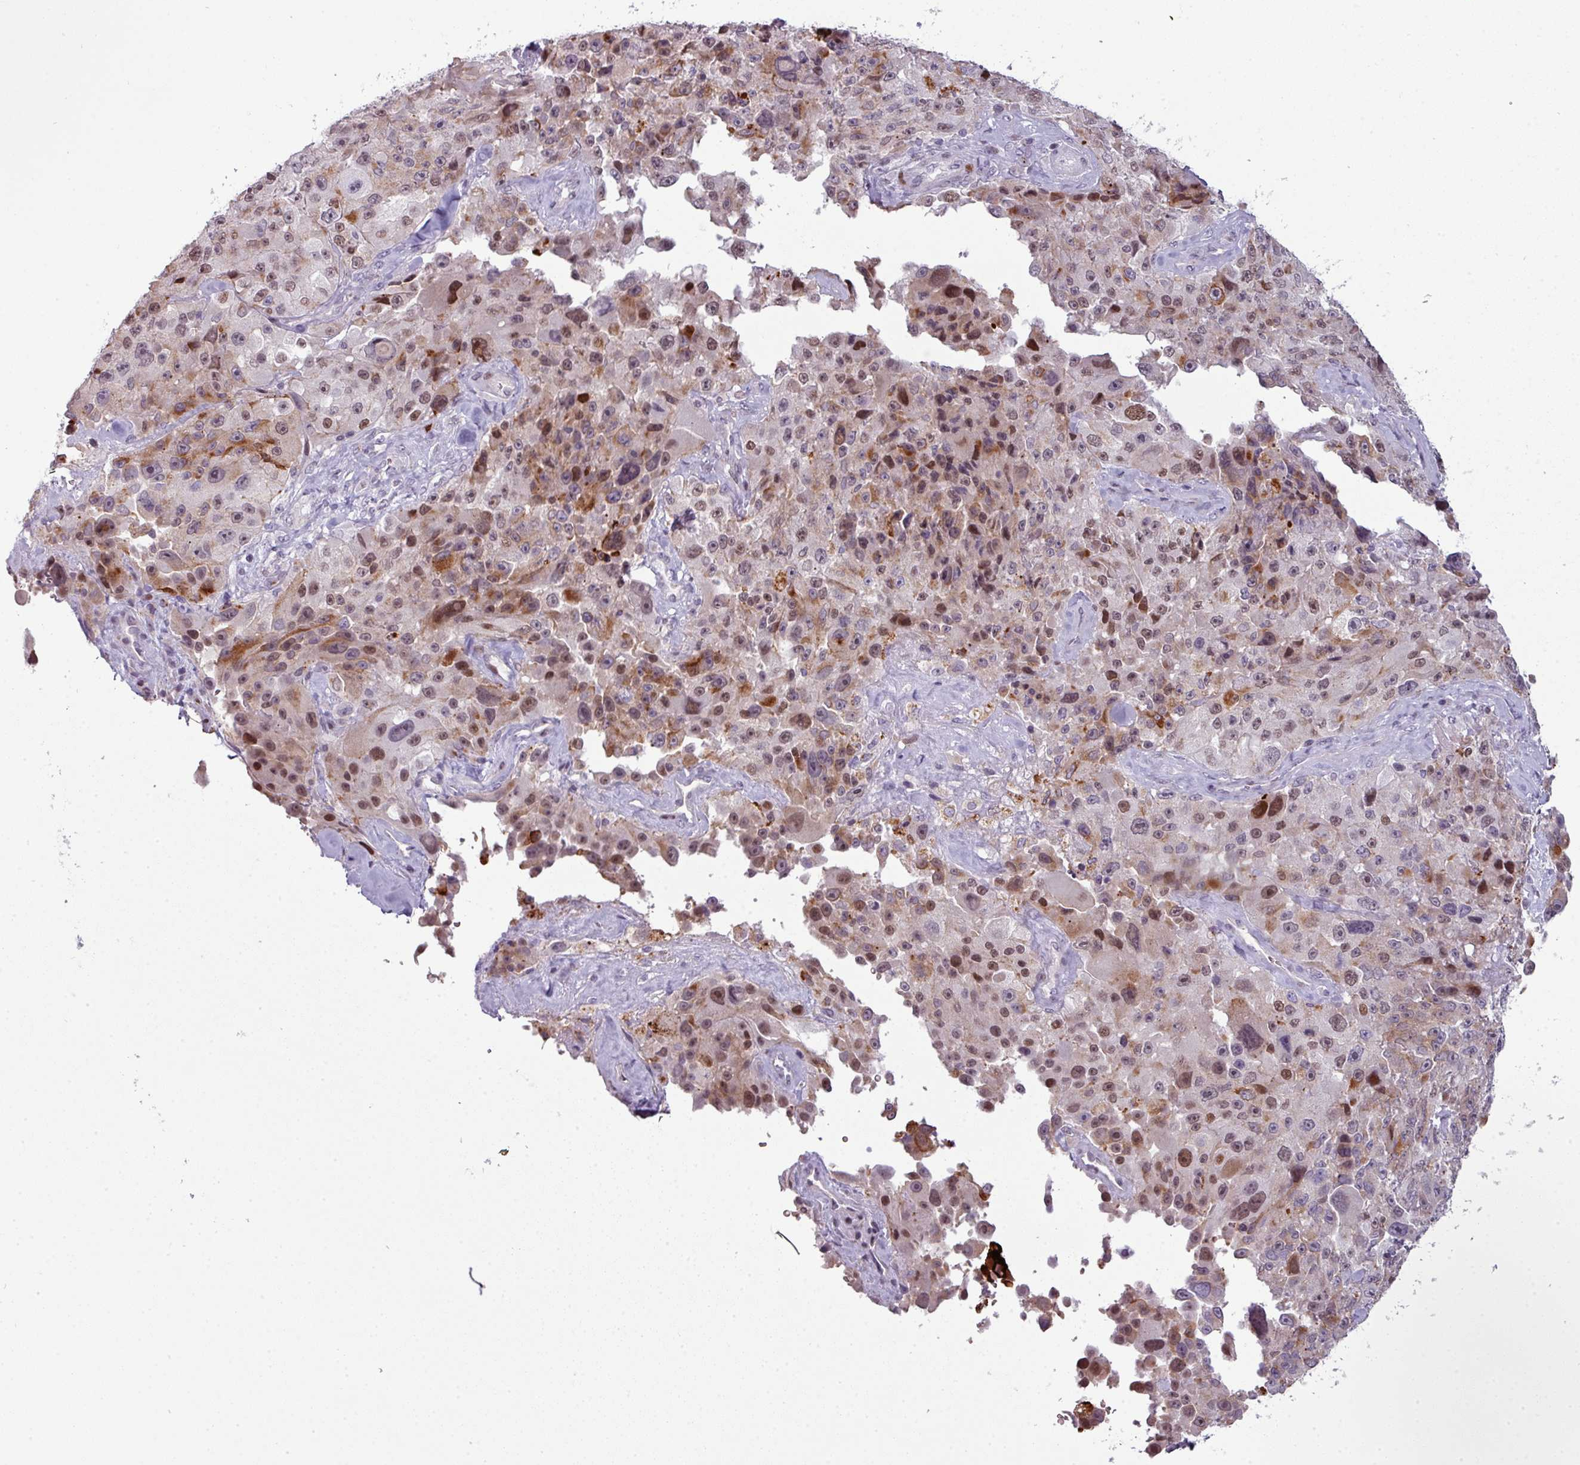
{"staining": {"intensity": "moderate", "quantity": "25%-75%", "location": "cytoplasmic/membranous,nuclear"}, "tissue": "melanoma", "cell_type": "Tumor cells", "image_type": "cancer", "snomed": [{"axis": "morphology", "description": "Malignant melanoma, Metastatic site"}, {"axis": "topography", "description": "Lymph node"}], "caption": "About 25%-75% of tumor cells in malignant melanoma (metastatic site) display moderate cytoplasmic/membranous and nuclear protein staining as visualized by brown immunohistochemical staining.", "gene": "TMEFF1", "patient": {"sex": "male", "age": 62}}